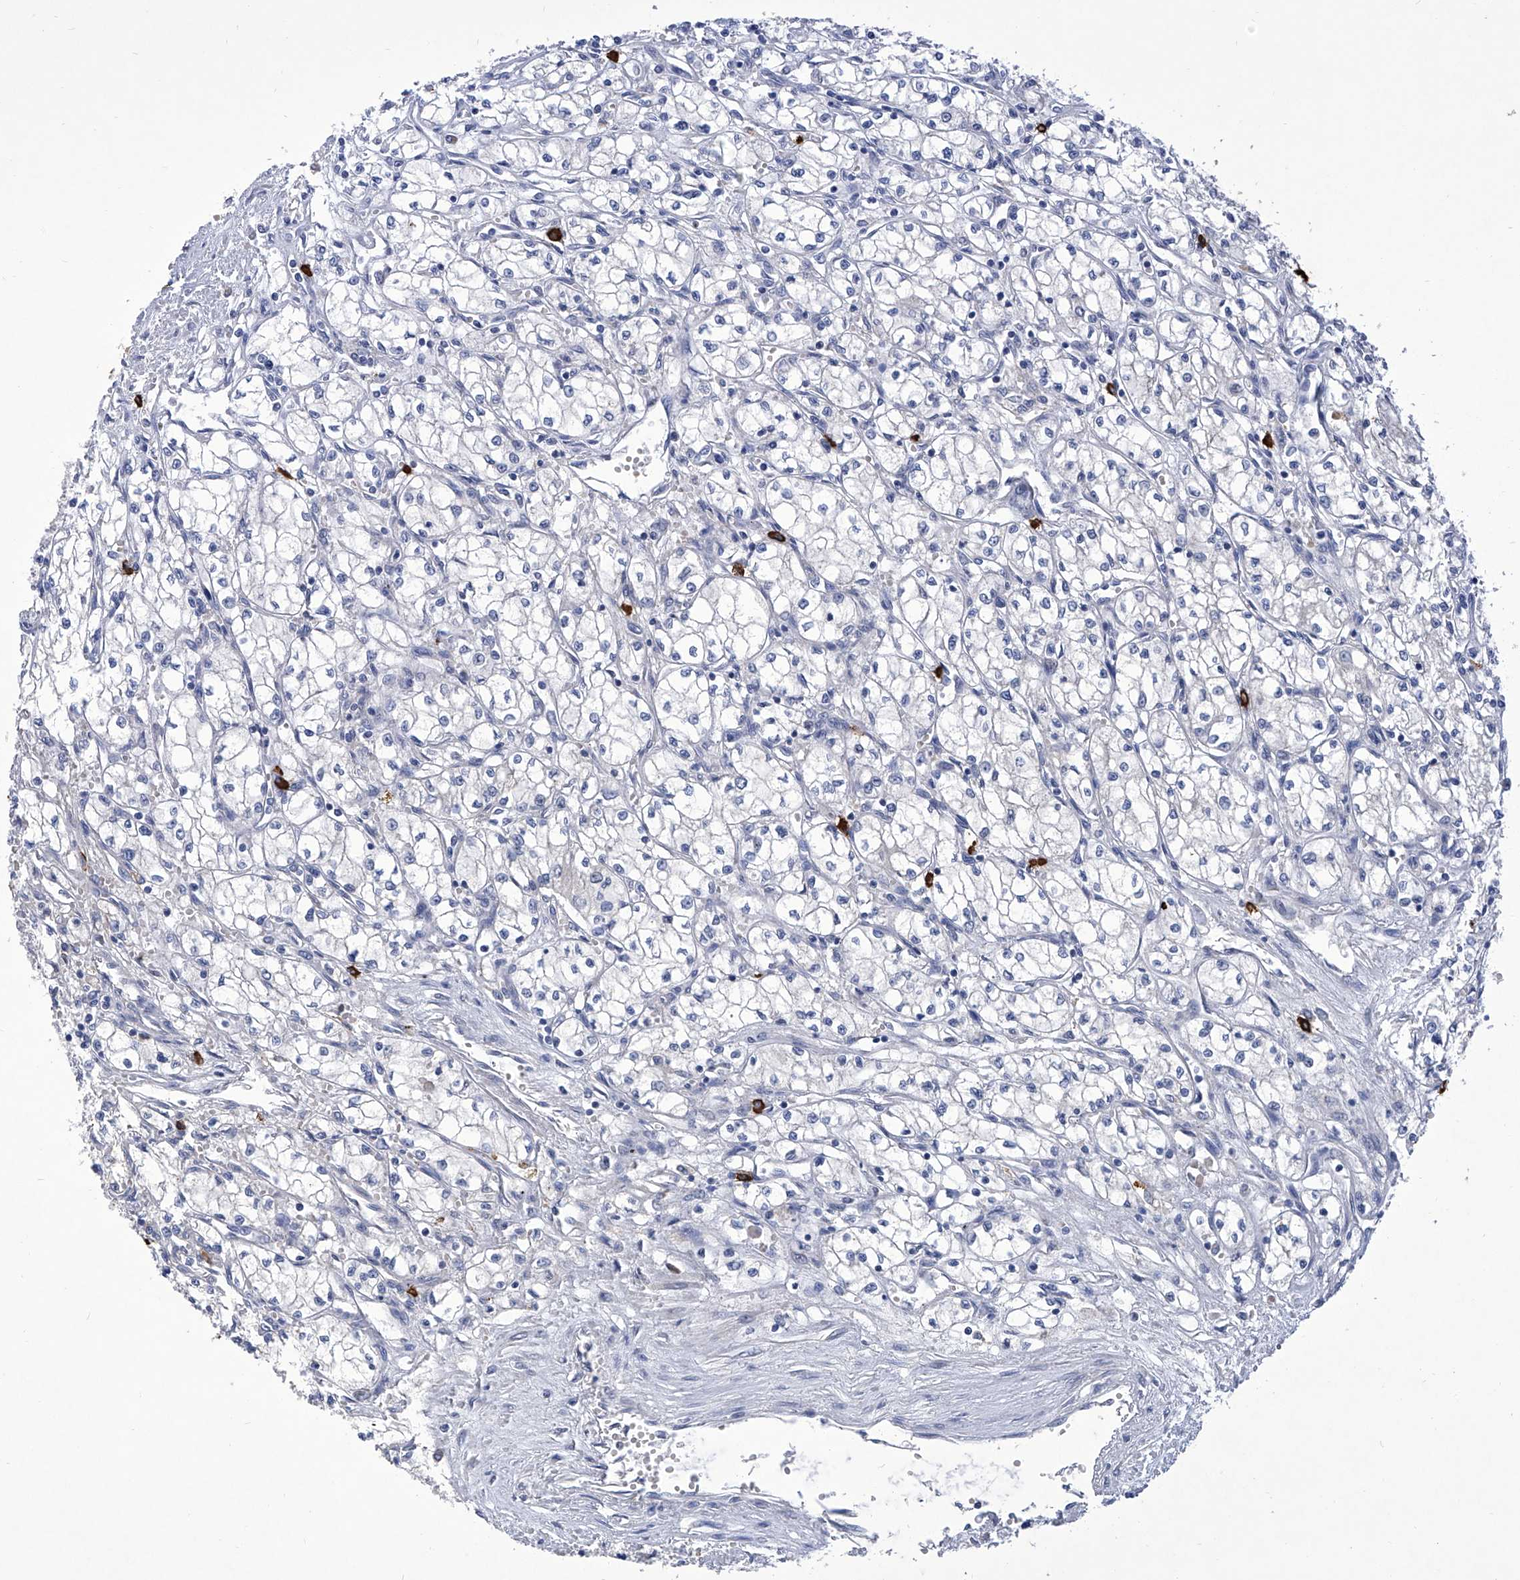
{"staining": {"intensity": "negative", "quantity": "none", "location": "none"}, "tissue": "renal cancer", "cell_type": "Tumor cells", "image_type": "cancer", "snomed": [{"axis": "morphology", "description": "Normal tissue, NOS"}, {"axis": "morphology", "description": "Adenocarcinoma, NOS"}, {"axis": "topography", "description": "Kidney"}], "caption": "Immunohistochemistry of human renal adenocarcinoma reveals no expression in tumor cells. Brightfield microscopy of immunohistochemistry stained with DAB (brown) and hematoxylin (blue), captured at high magnification.", "gene": "IFNL2", "patient": {"sex": "male", "age": 59}}